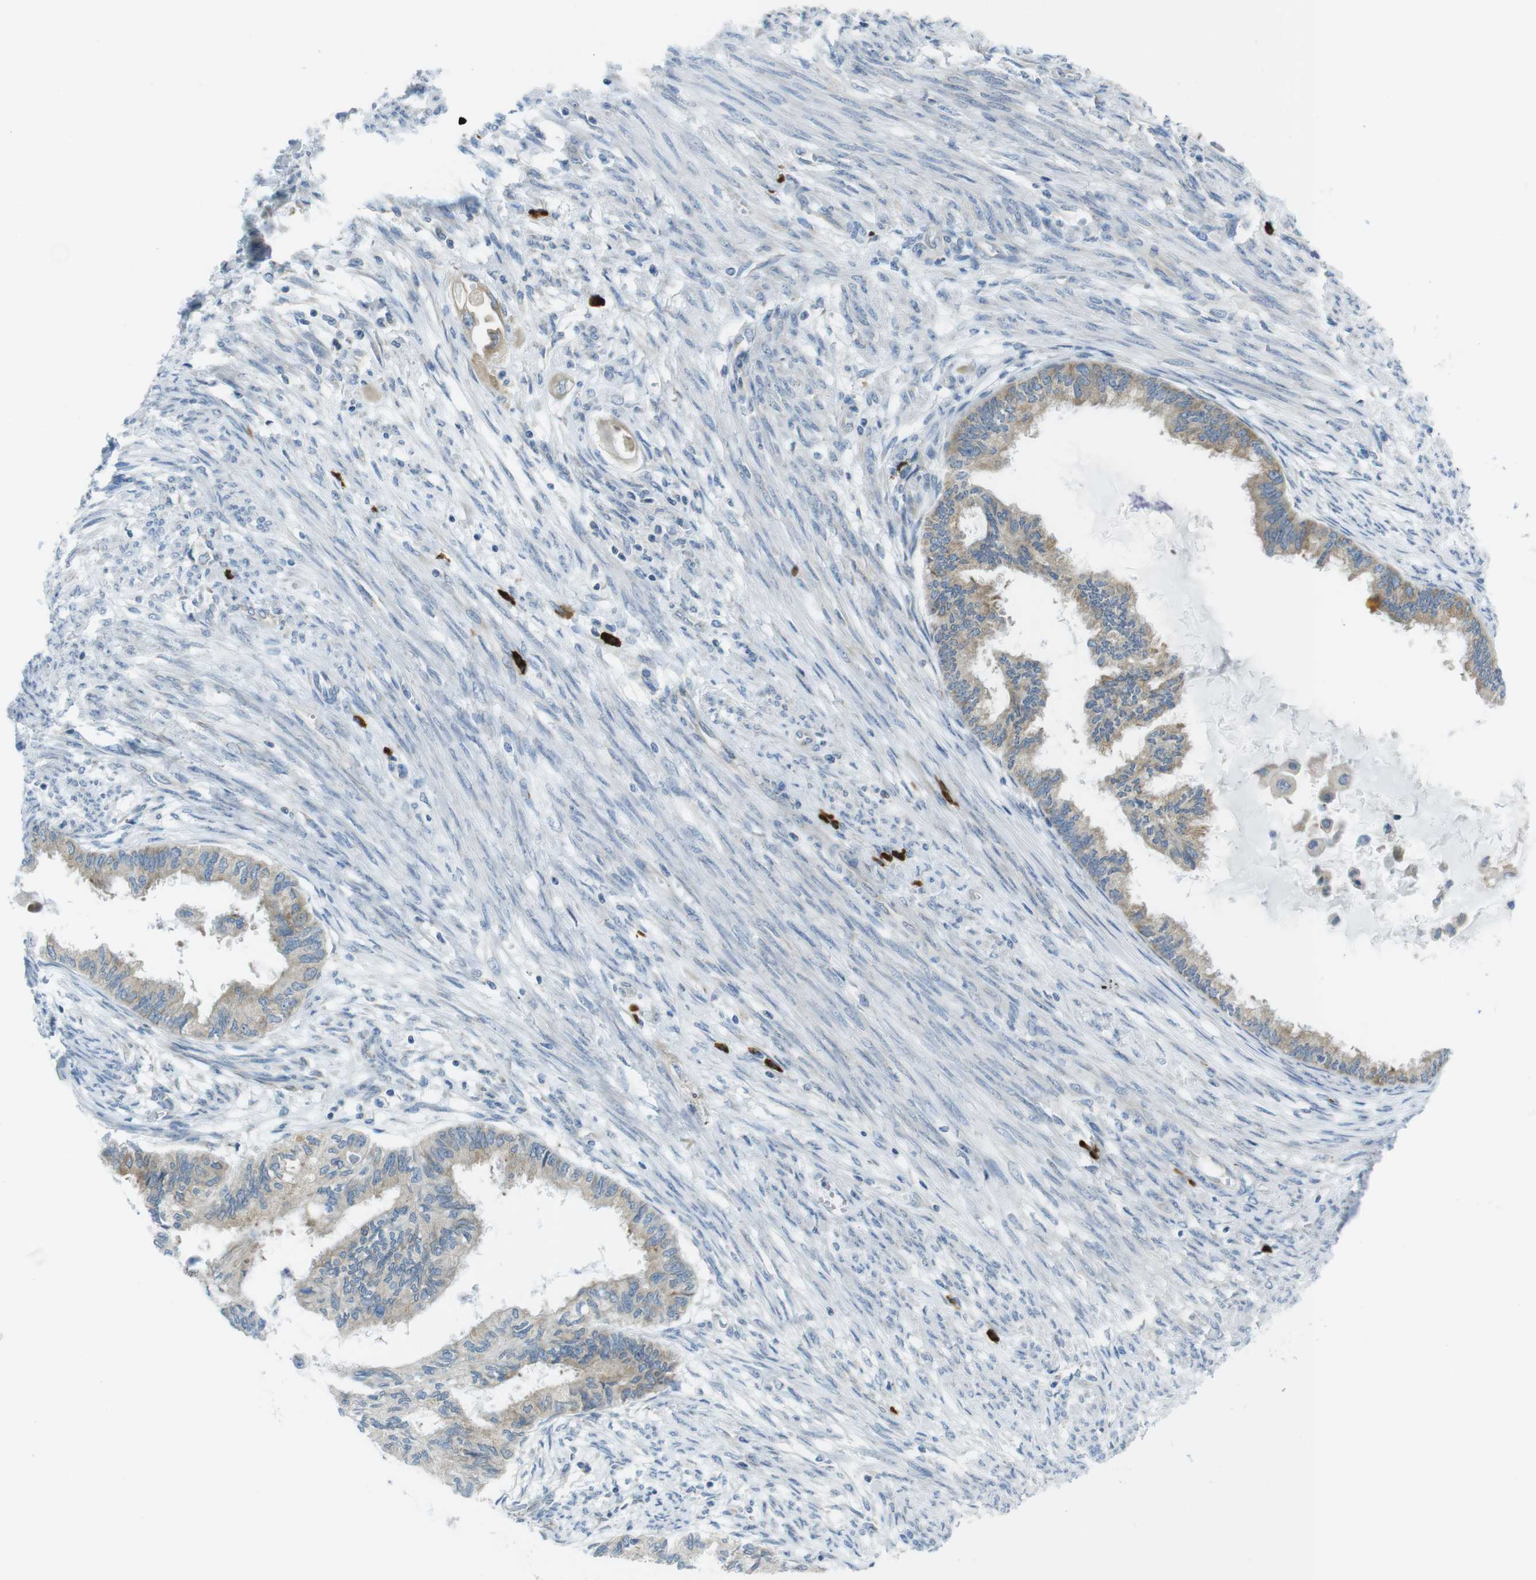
{"staining": {"intensity": "weak", "quantity": ">75%", "location": "cytoplasmic/membranous"}, "tissue": "cervical cancer", "cell_type": "Tumor cells", "image_type": "cancer", "snomed": [{"axis": "morphology", "description": "Normal tissue, NOS"}, {"axis": "morphology", "description": "Adenocarcinoma, NOS"}, {"axis": "topography", "description": "Cervix"}, {"axis": "topography", "description": "Endometrium"}], "caption": "Adenocarcinoma (cervical) tissue displays weak cytoplasmic/membranous positivity in approximately >75% of tumor cells (DAB = brown stain, brightfield microscopy at high magnification).", "gene": "CLPTM1L", "patient": {"sex": "female", "age": 86}}